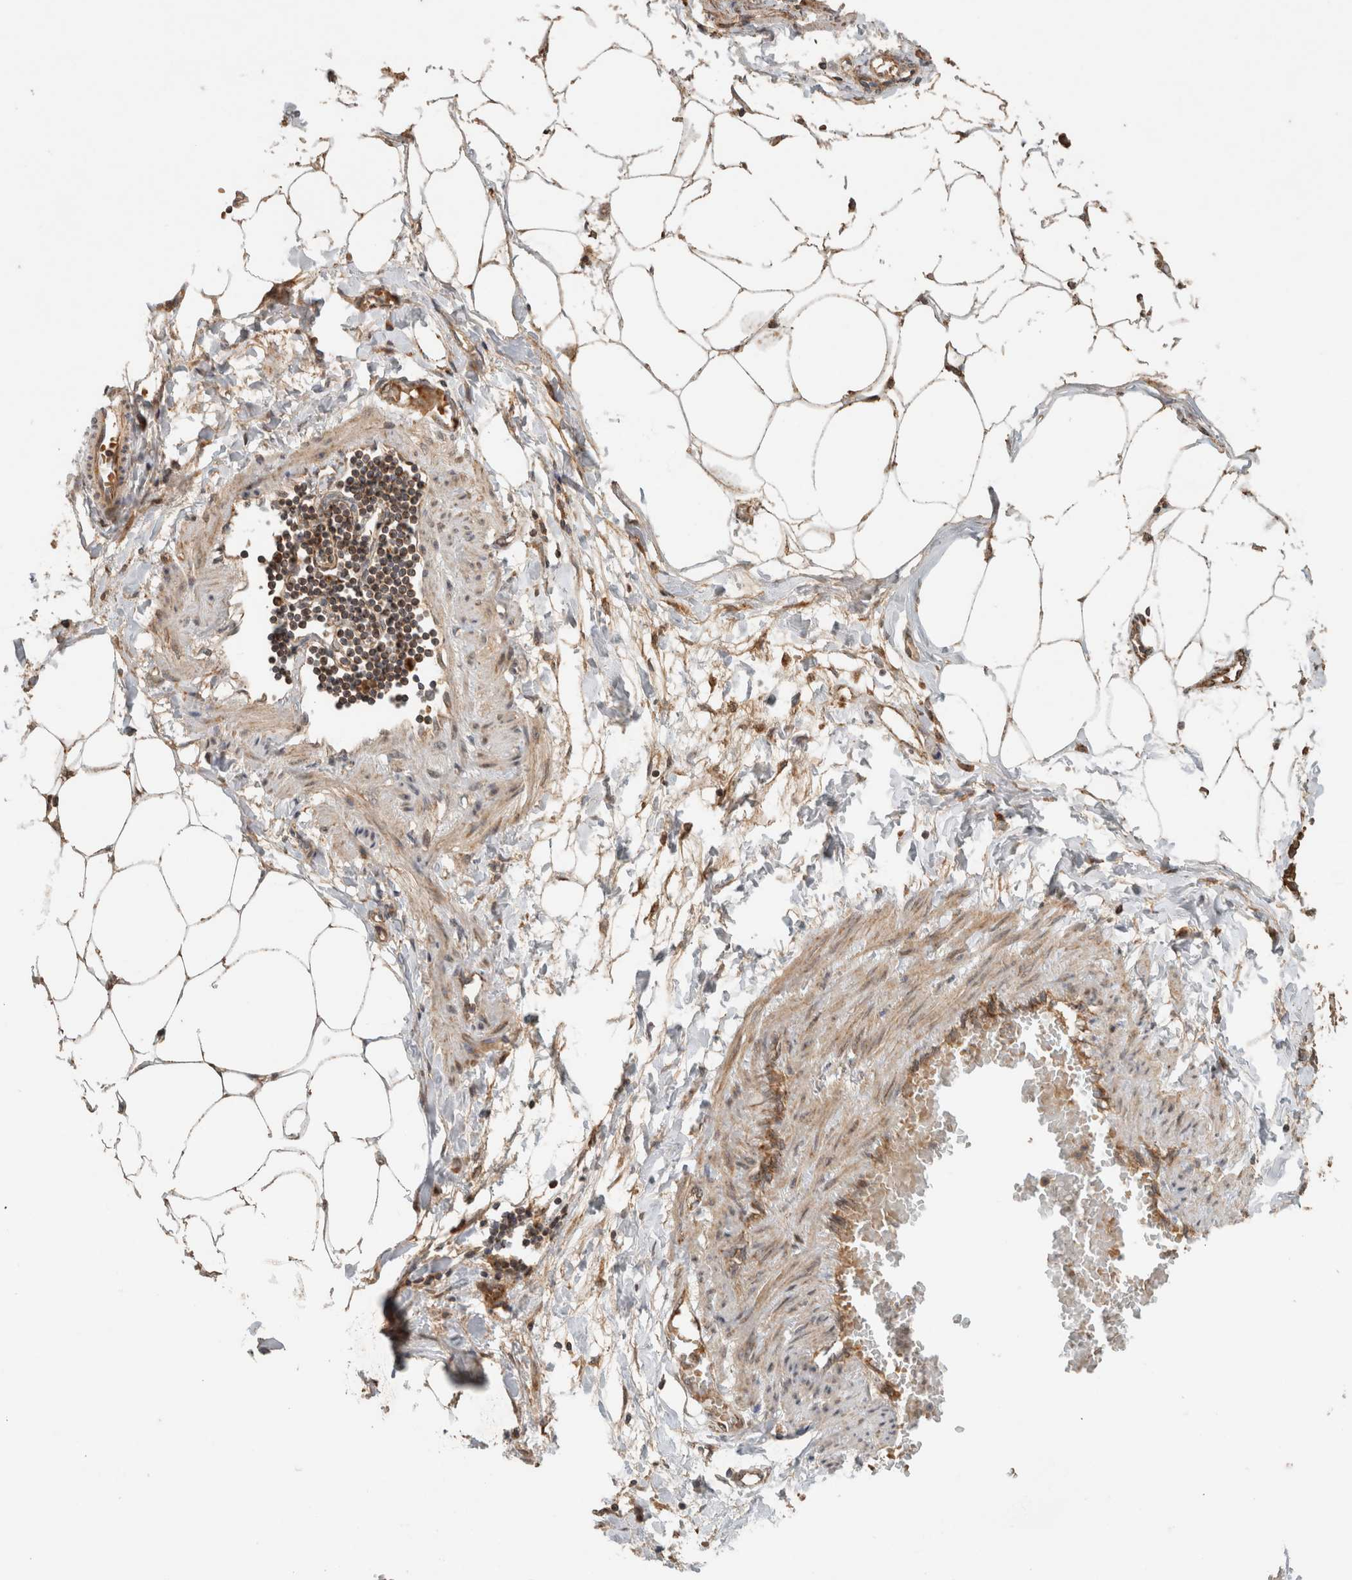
{"staining": {"intensity": "moderate", "quantity": ">75%", "location": "cytoplasmic/membranous"}, "tissue": "adipose tissue", "cell_type": "Adipocytes", "image_type": "normal", "snomed": [{"axis": "morphology", "description": "Normal tissue, NOS"}, {"axis": "morphology", "description": "Adenocarcinoma, NOS"}, {"axis": "topography", "description": "Colon"}, {"axis": "topography", "description": "Peripheral nerve tissue"}], "caption": "Protein staining shows moderate cytoplasmic/membranous expression in about >75% of adipocytes in unremarkable adipose tissue.", "gene": "EIF2B3", "patient": {"sex": "male", "age": 14}}